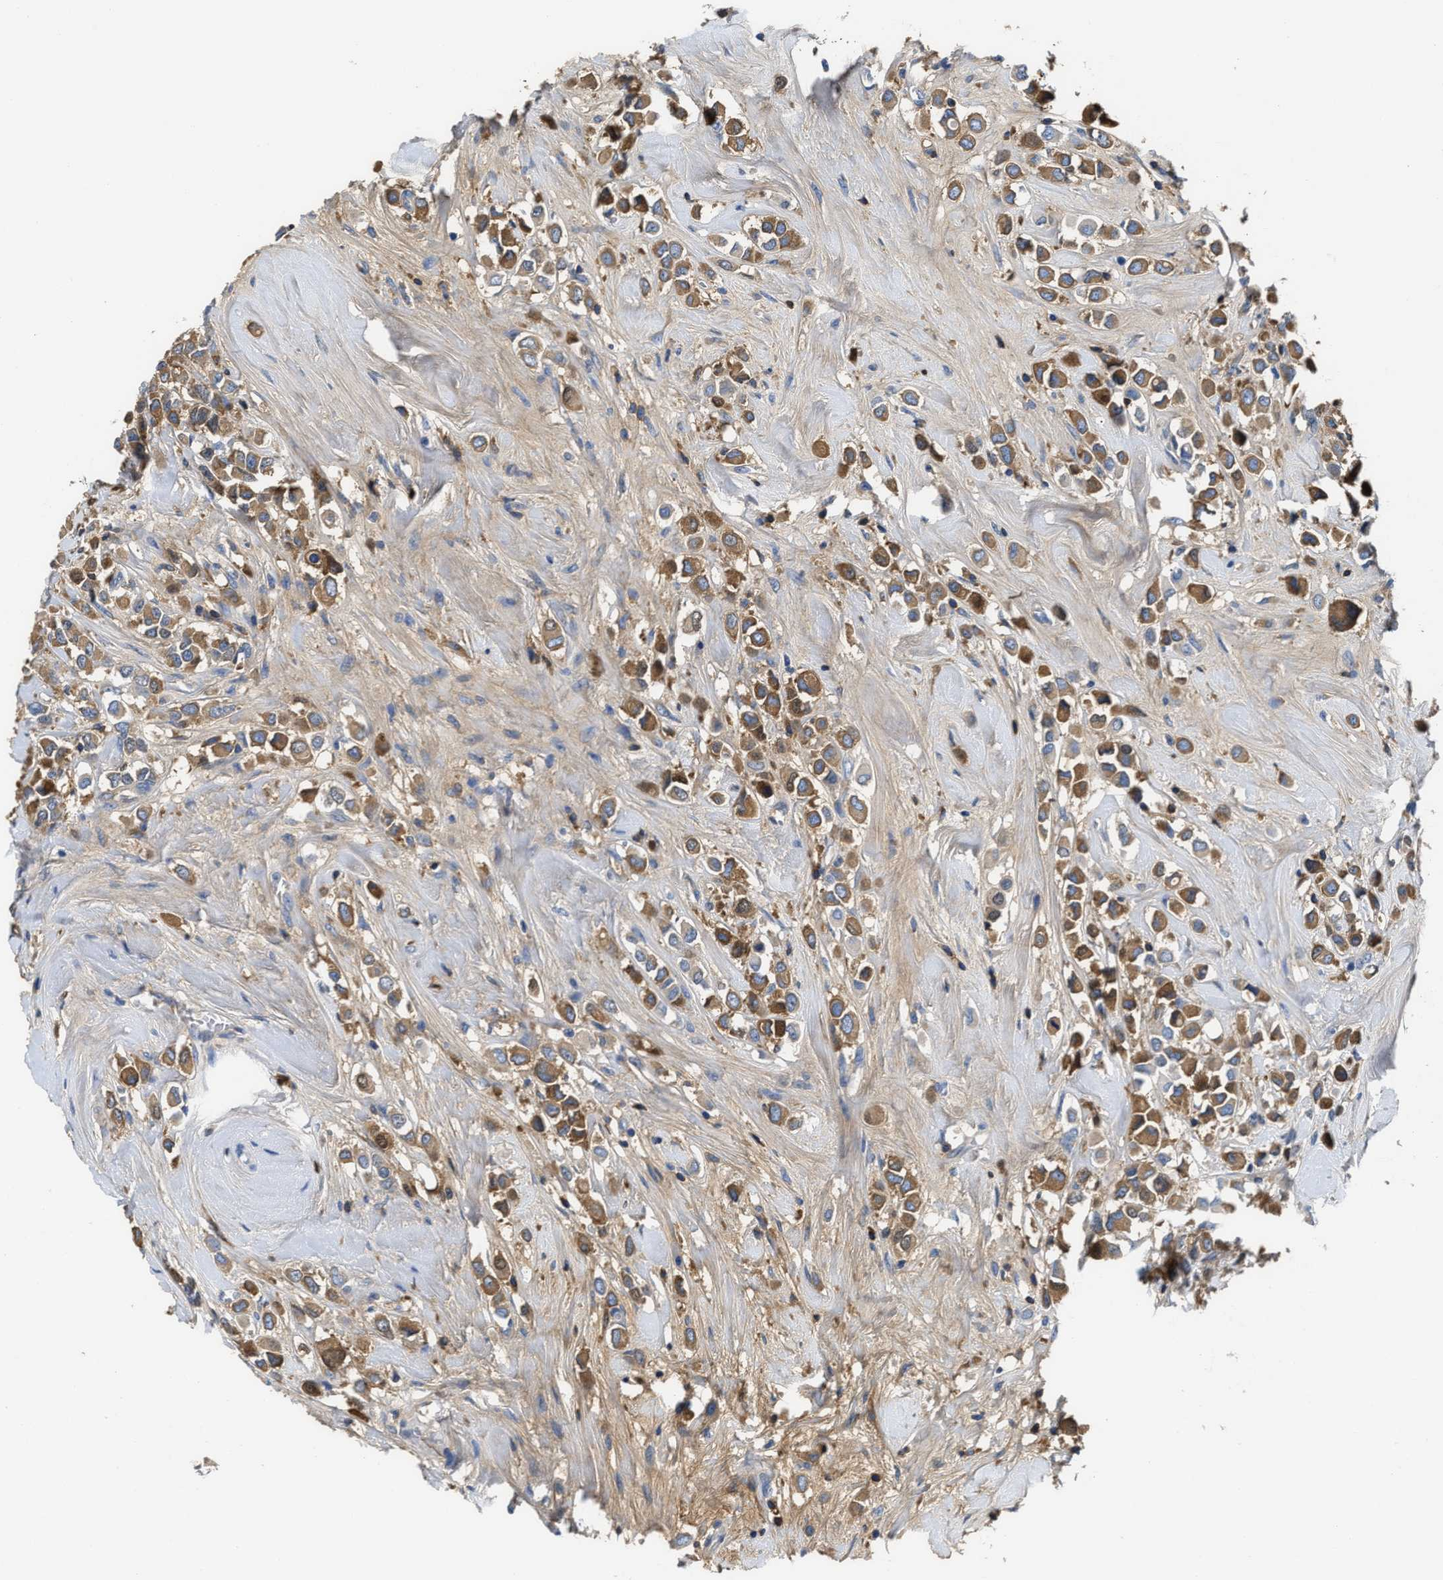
{"staining": {"intensity": "moderate", "quantity": ">75%", "location": "cytoplasmic/membranous"}, "tissue": "breast cancer", "cell_type": "Tumor cells", "image_type": "cancer", "snomed": [{"axis": "morphology", "description": "Duct carcinoma"}, {"axis": "topography", "description": "Breast"}], "caption": "Immunohistochemical staining of human invasive ductal carcinoma (breast) reveals medium levels of moderate cytoplasmic/membranous expression in about >75% of tumor cells.", "gene": "GC", "patient": {"sex": "female", "age": 61}}